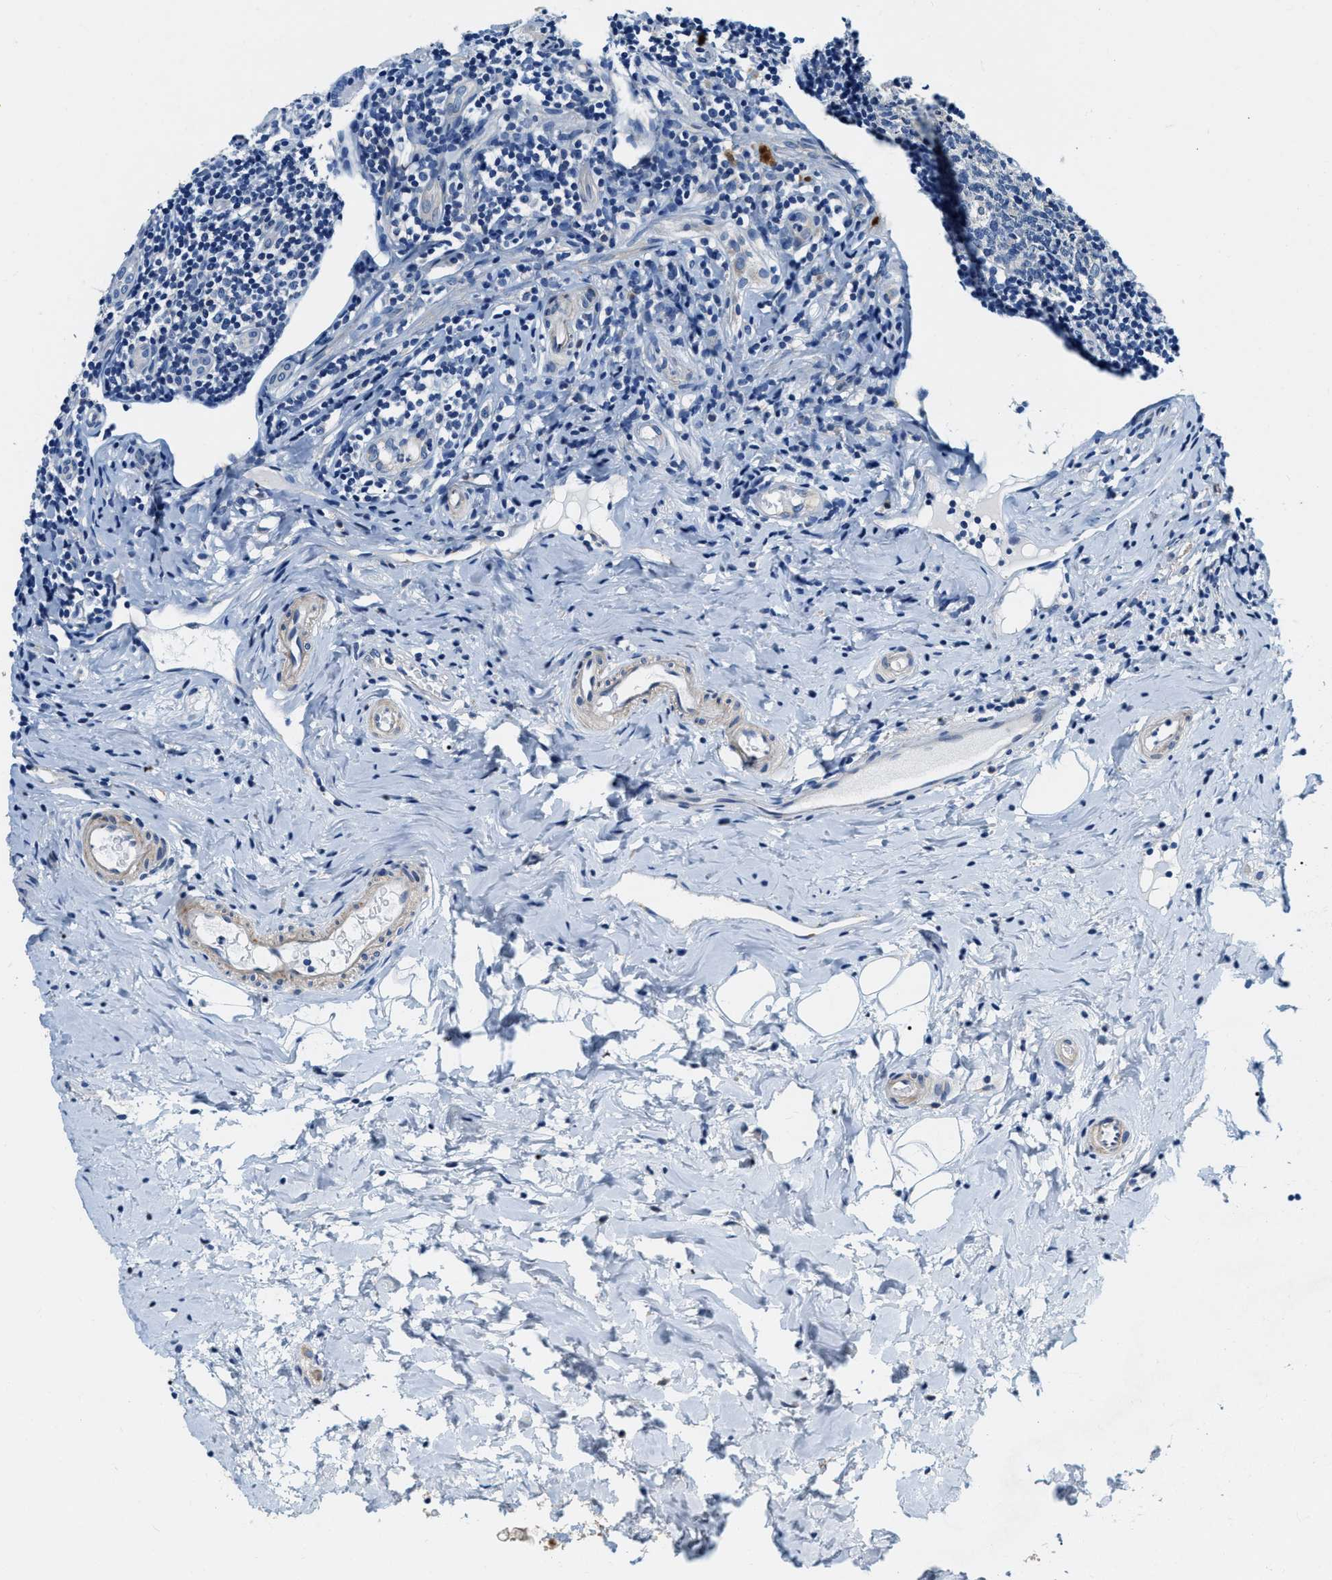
{"staining": {"intensity": "moderate", "quantity": "<25%", "location": "cytoplasmic/membranous"}, "tissue": "appendix", "cell_type": "Glandular cells", "image_type": "normal", "snomed": [{"axis": "morphology", "description": "Normal tissue, NOS"}, {"axis": "topography", "description": "Appendix"}], "caption": "This image shows immunohistochemistry (IHC) staining of normal human appendix, with low moderate cytoplasmic/membranous staining in about <25% of glandular cells.", "gene": "EIF2AK2", "patient": {"sex": "female", "age": 20}}